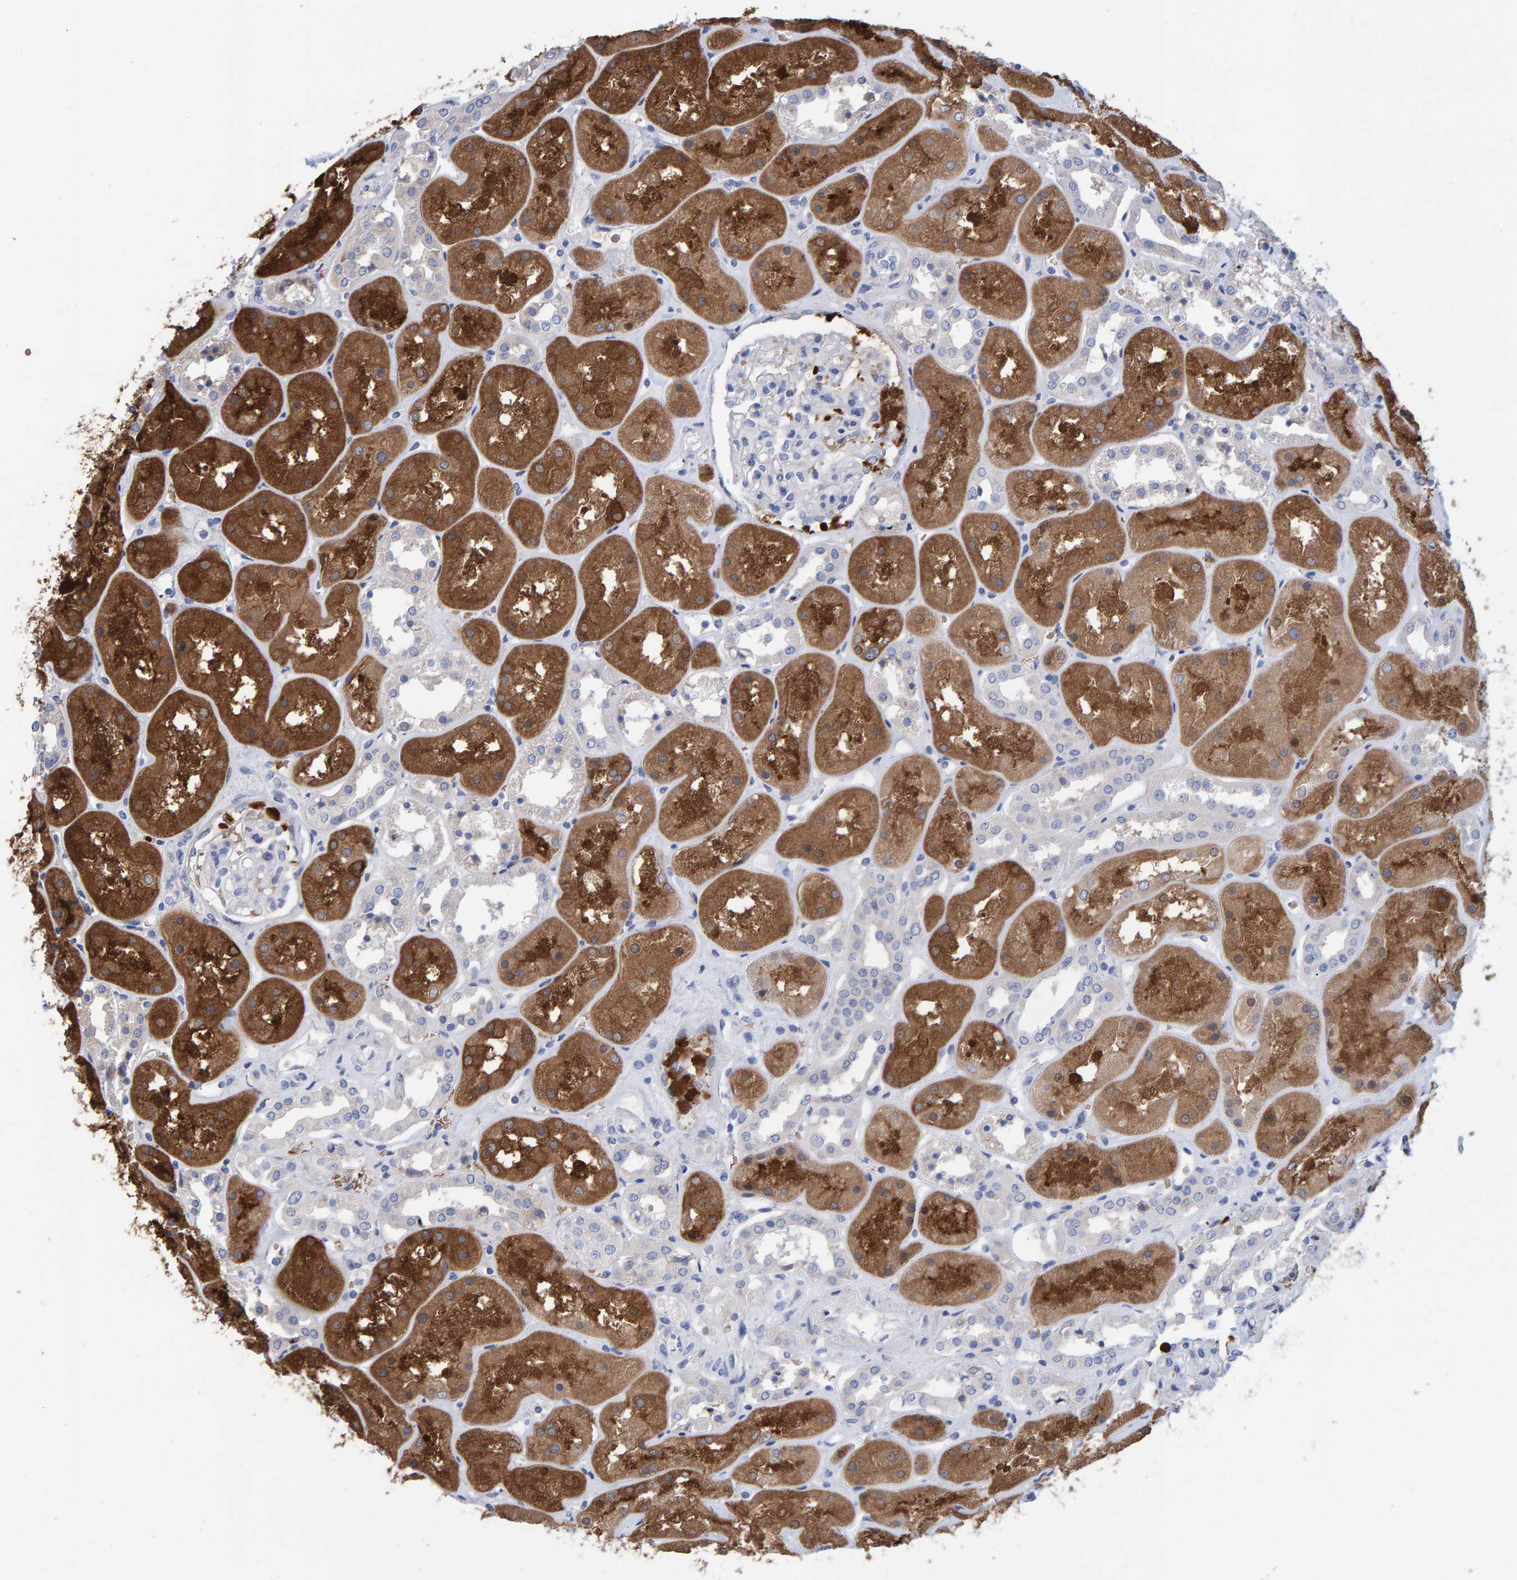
{"staining": {"intensity": "weak", "quantity": "25%-75%", "location": "cytoplasmic/membranous"}, "tissue": "kidney", "cell_type": "Cells in glomeruli", "image_type": "normal", "snomed": [{"axis": "morphology", "description": "Normal tissue, NOS"}, {"axis": "topography", "description": "Kidney"}], "caption": "The histopathology image exhibits a brown stain indicating the presence of a protein in the cytoplasmic/membranous of cells in glomeruli in kidney.", "gene": "VPS9D1", "patient": {"sex": "male", "age": 70}}